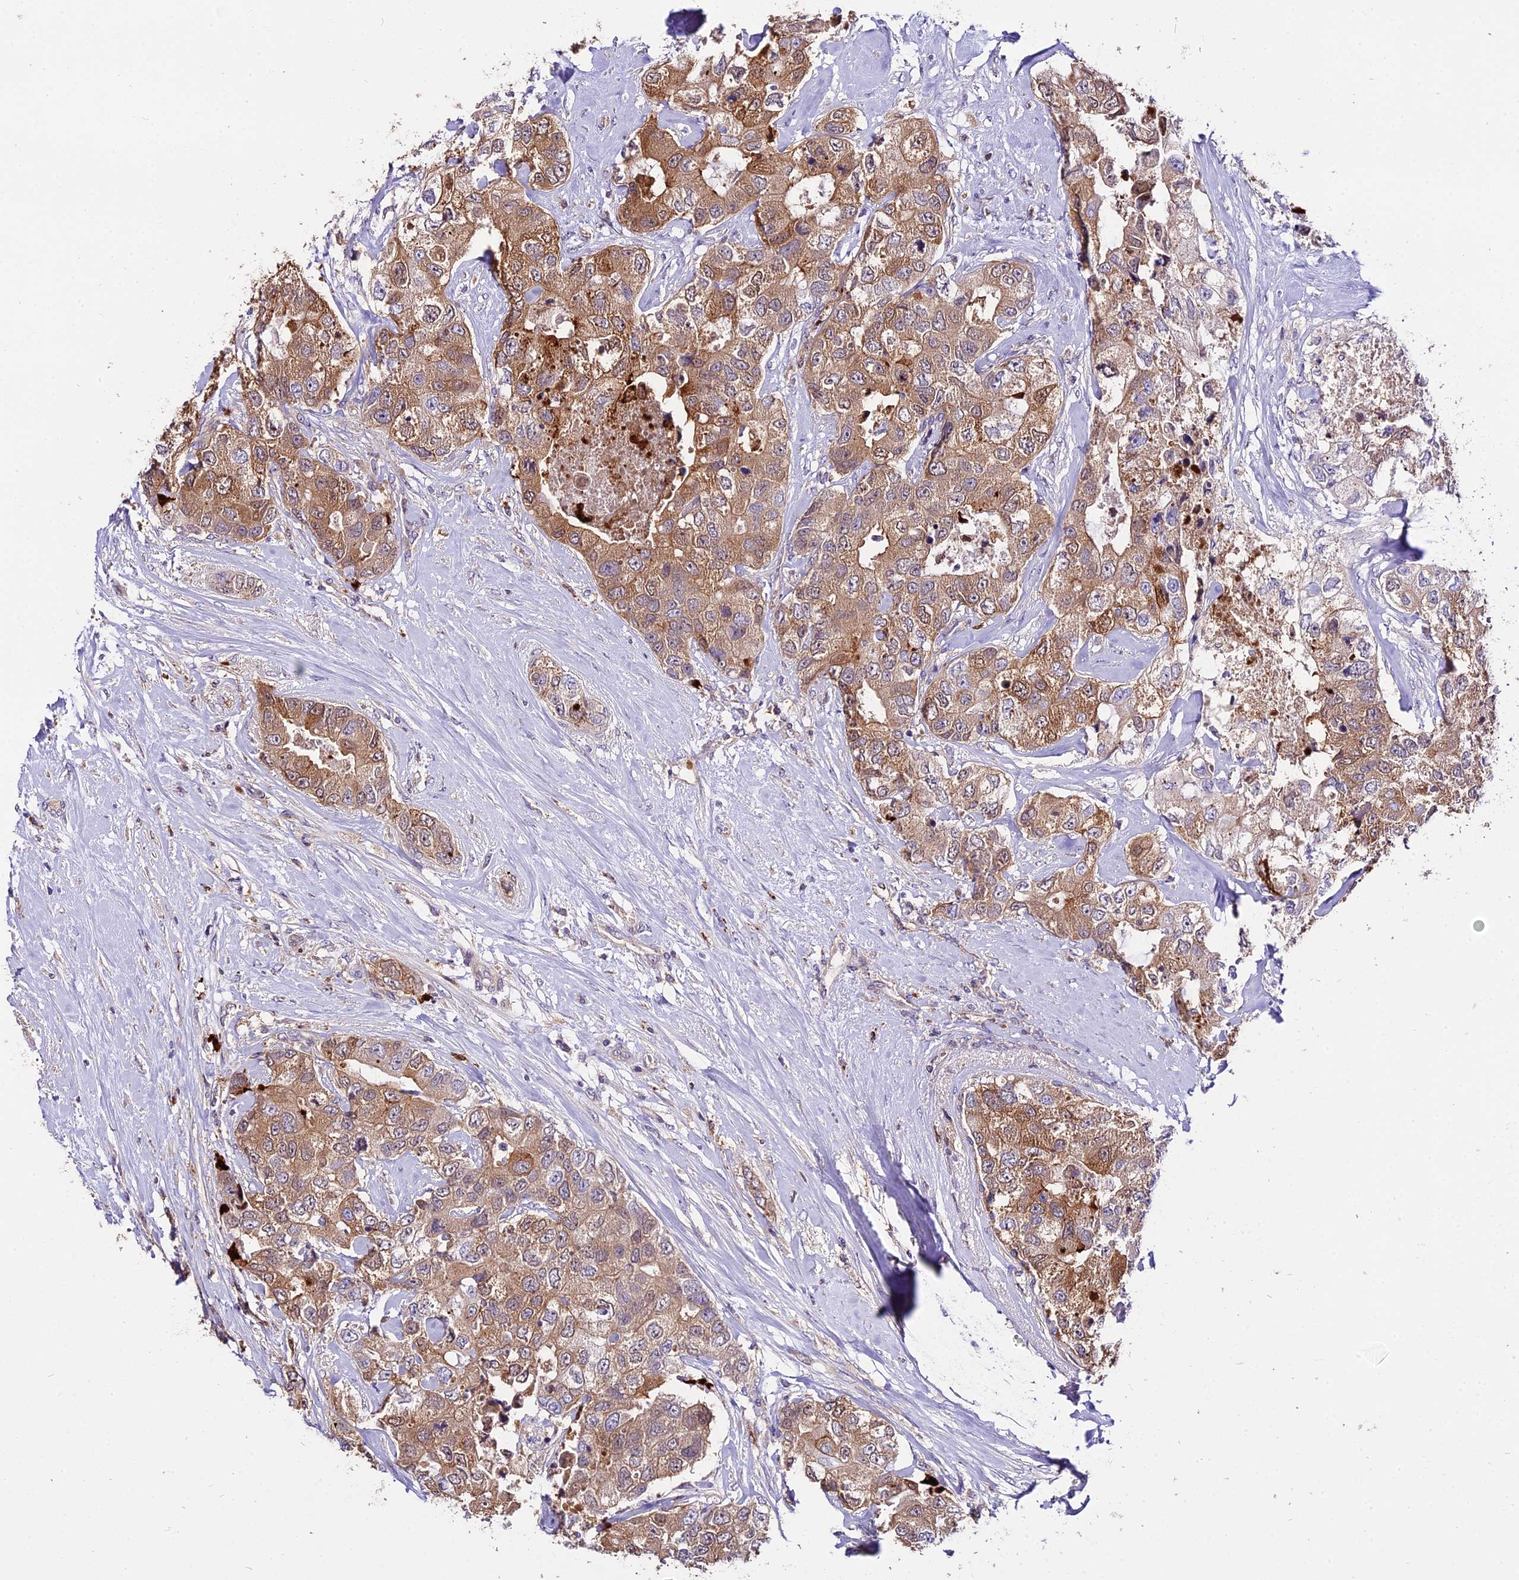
{"staining": {"intensity": "moderate", "quantity": ">75%", "location": "cytoplasmic/membranous,nuclear"}, "tissue": "breast cancer", "cell_type": "Tumor cells", "image_type": "cancer", "snomed": [{"axis": "morphology", "description": "Duct carcinoma"}, {"axis": "topography", "description": "Breast"}], "caption": "Protein expression analysis of infiltrating ductal carcinoma (breast) reveals moderate cytoplasmic/membranous and nuclear expression in about >75% of tumor cells. The staining was performed using DAB (3,3'-diaminobenzidine) to visualize the protein expression in brown, while the nuclei were stained in blue with hematoxylin (Magnification: 20x).", "gene": "MAP3K7CL", "patient": {"sex": "female", "age": 62}}